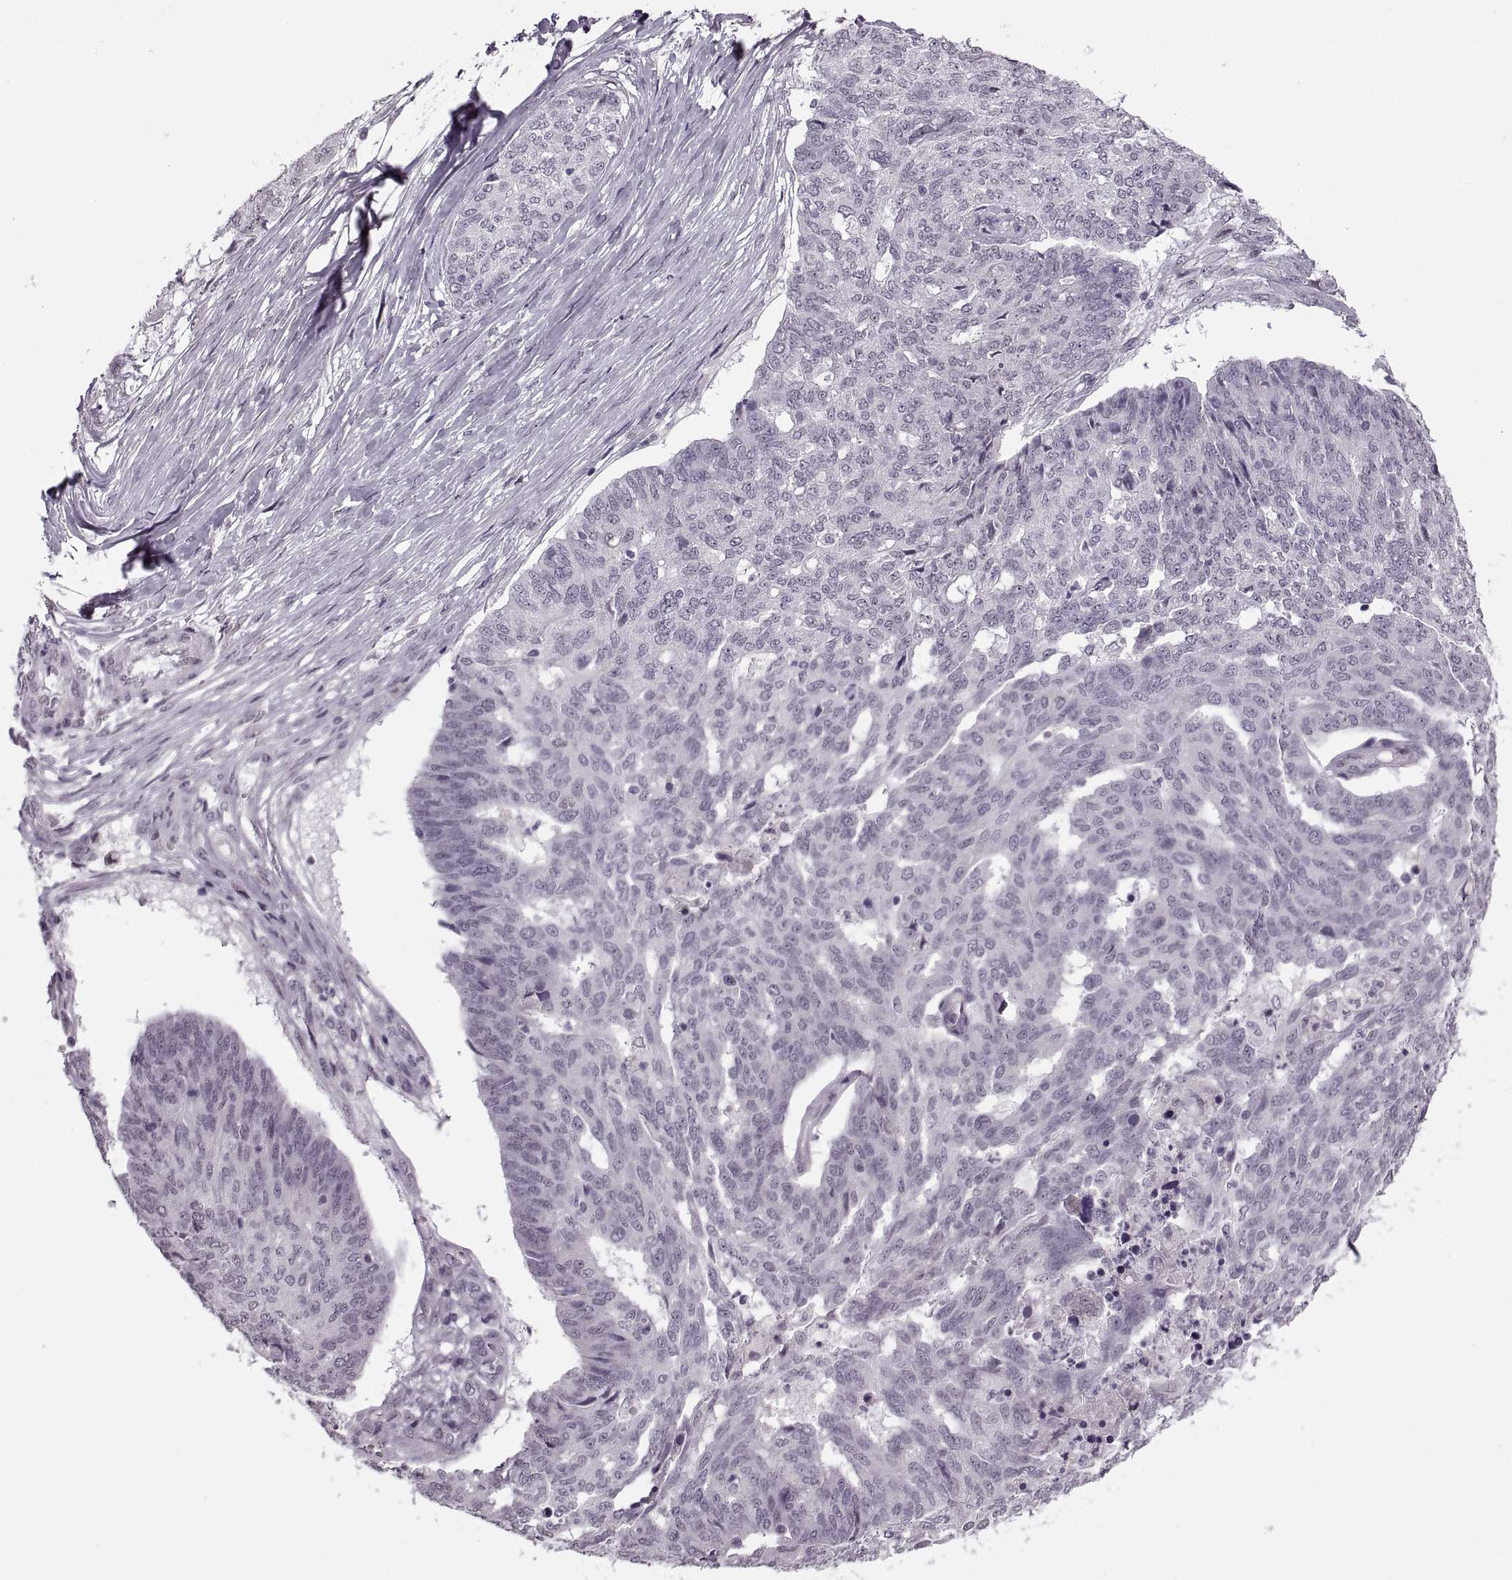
{"staining": {"intensity": "negative", "quantity": "none", "location": "none"}, "tissue": "ovarian cancer", "cell_type": "Tumor cells", "image_type": "cancer", "snomed": [{"axis": "morphology", "description": "Cystadenocarcinoma, serous, NOS"}, {"axis": "topography", "description": "Ovary"}], "caption": "Ovarian cancer was stained to show a protein in brown. There is no significant positivity in tumor cells.", "gene": "PRSS37", "patient": {"sex": "female", "age": 67}}